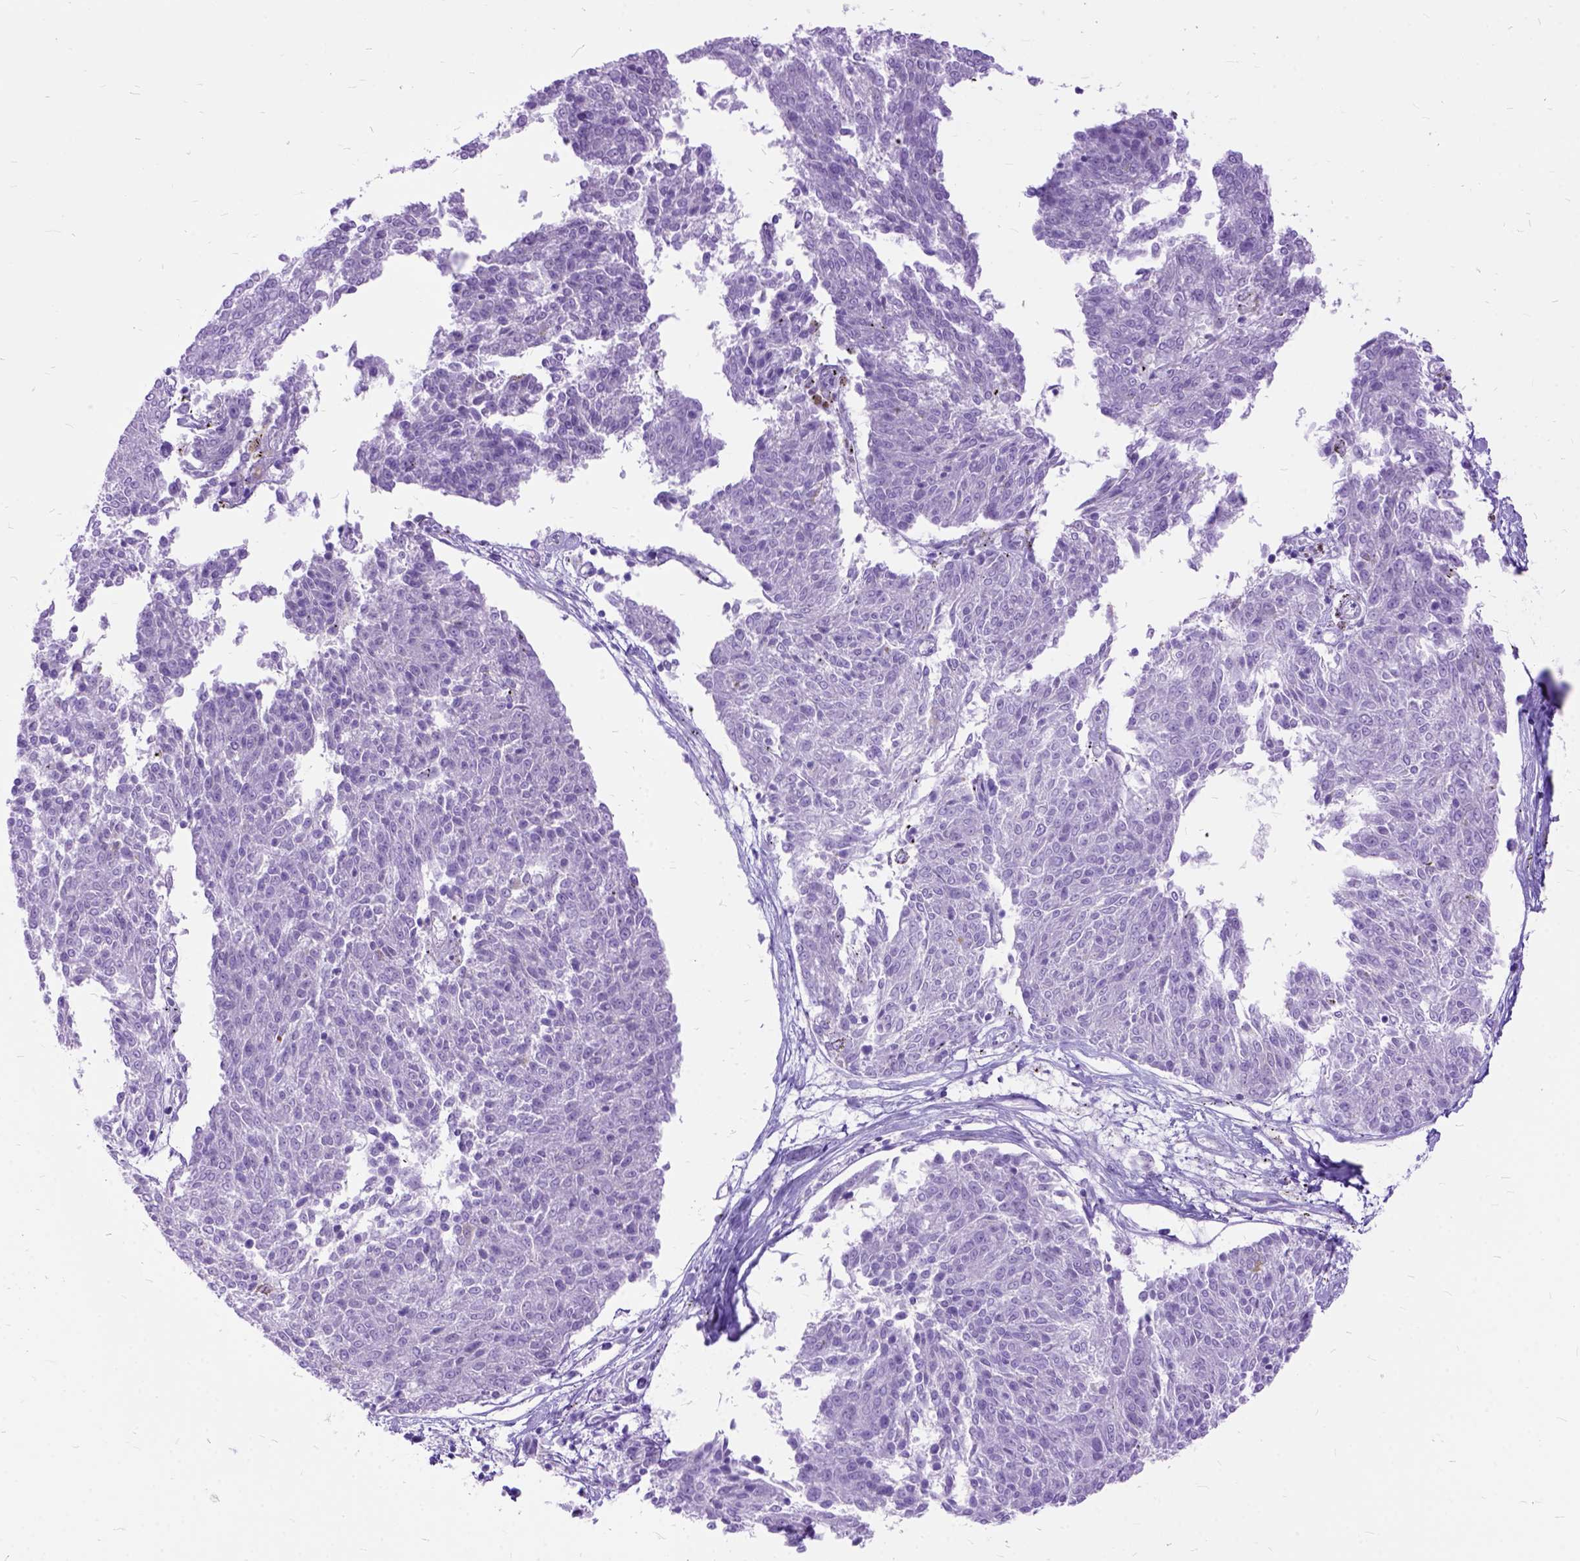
{"staining": {"intensity": "negative", "quantity": "none", "location": "none"}, "tissue": "melanoma", "cell_type": "Tumor cells", "image_type": "cancer", "snomed": [{"axis": "morphology", "description": "Malignant melanoma, NOS"}, {"axis": "topography", "description": "Skin"}], "caption": "Tumor cells are negative for brown protein staining in malignant melanoma.", "gene": "ARL9", "patient": {"sex": "female", "age": 72}}